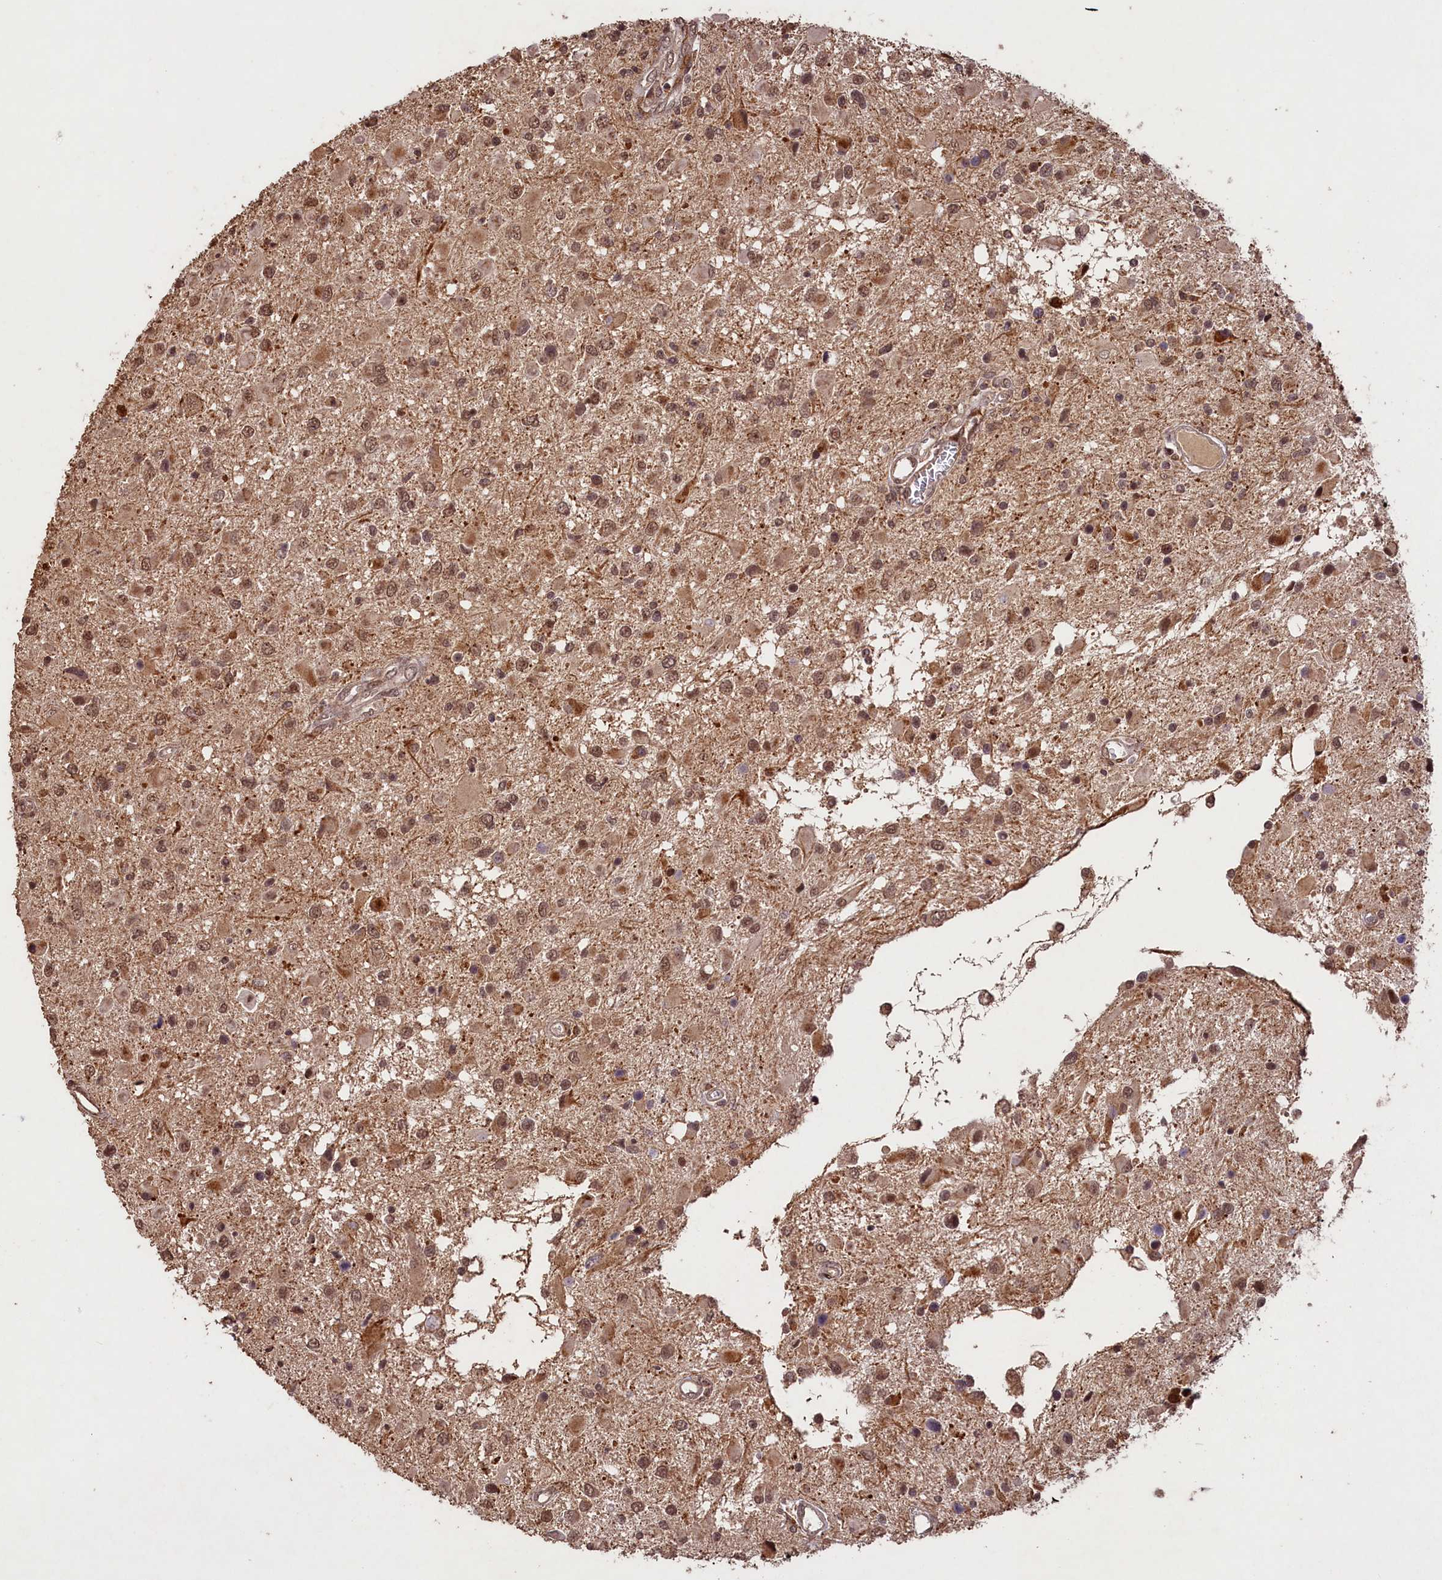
{"staining": {"intensity": "moderate", "quantity": ">75%", "location": "cytoplasmic/membranous,nuclear"}, "tissue": "glioma", "cell_type": "Tumor cells", "image_type": "cancer", "snomed": [{"axis": "morphology", "description": "Glioma, malignant, High grade"}, {"axis": "topography", "description": "Brain"}], "caption": "Approximately >75% of tumor cells in glioma reveal moderate cytoplasmic/membranous and nuclear protein staining as visualized by brown immunohistochemical staining.", "gene": "SHPRH", "patient": {"sex": "male", "age": 53}}